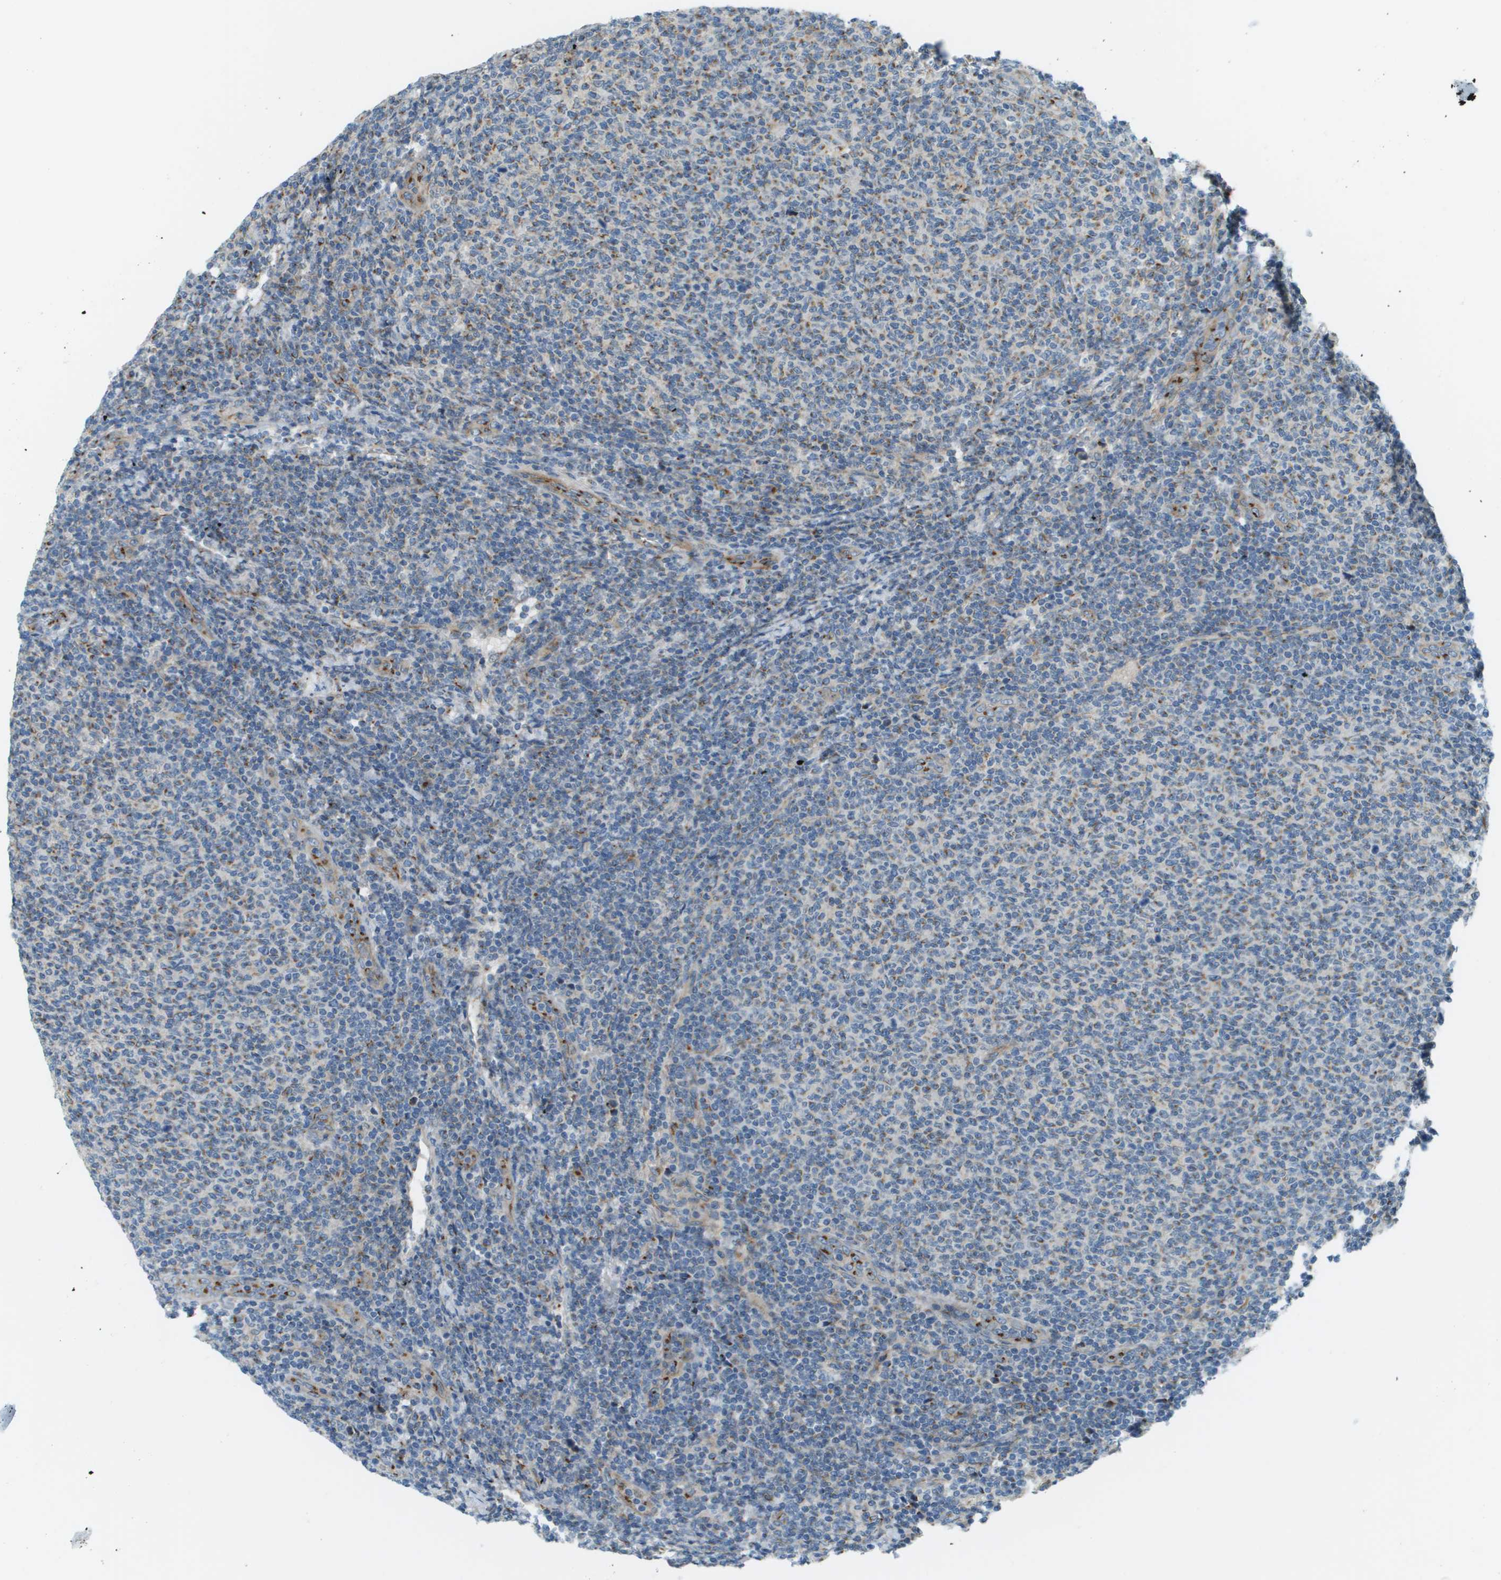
{"staining": {"intensity": "moderate", "quantity": "<25%", "location": "cytoplasmic/membranous"}, "tissue": "lymphoma", "cell_type": "Tumor cells", "image_type": "cancer", "snomed": [{"axis": "morphology", "description": "Malignant lymphoma, non-Hodgkin's type, Low grade"}, {"axis": "topography", "description": "Lymph node"}], "caption": "IHC histopathology image of neoplastic tissue: low-grade malignant lymphoma, non-Hodgkin's type stained using IHC exhibits low levels of moderate protein expression localized specifically in the cytoplasmic/membranous of tumor cells, appearing as a cytoplasmic/membranous brown color.", "gene": "ACBD3", "patient": {"sex": "male", "age": 66}}